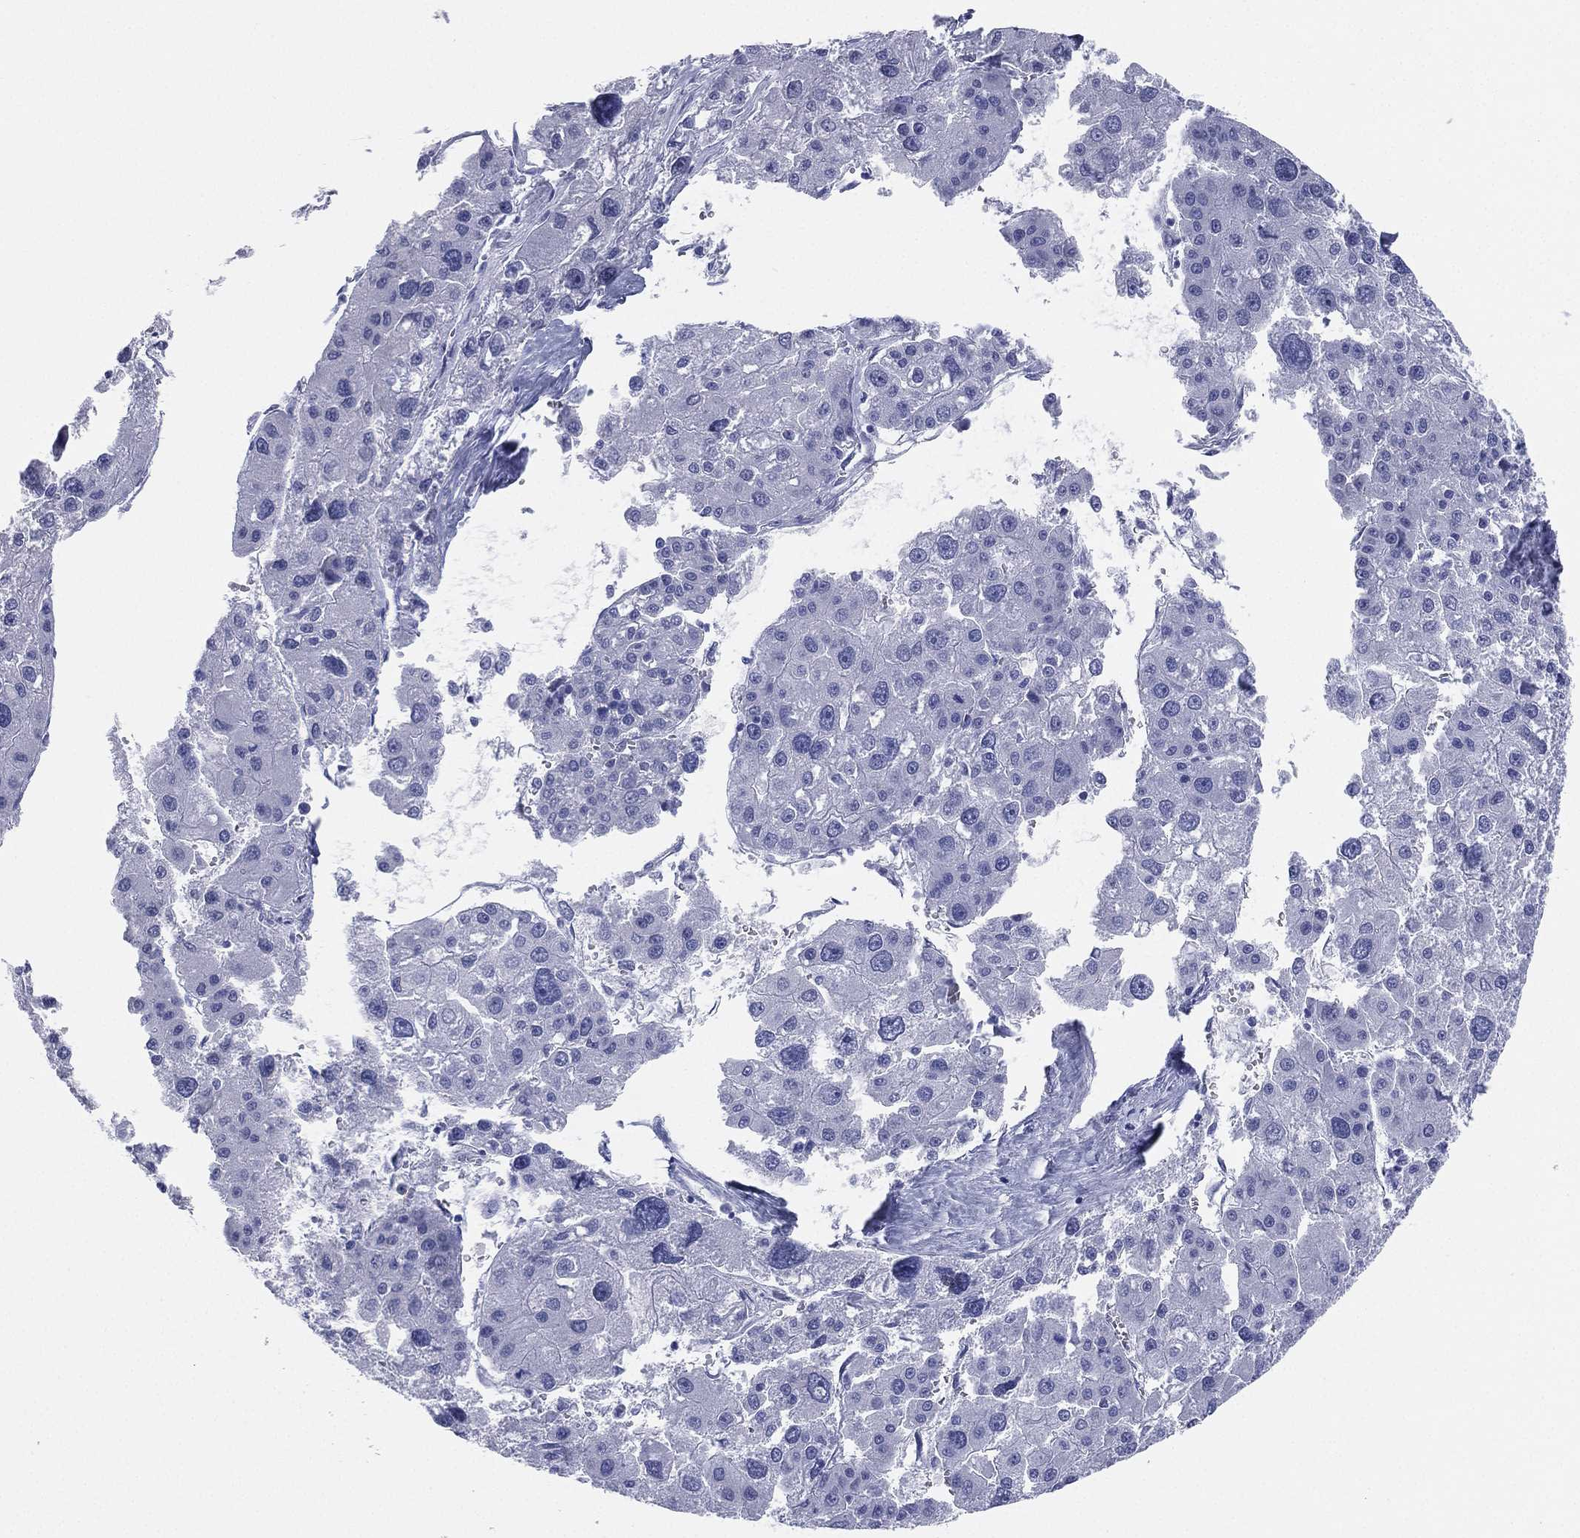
{"staining": {"intensity": "negative", "quantity": "none", "location": "none"}, "tissue": "liver cancer", "cell_type": "Tumor cells", "image_type": "cancer", "snomed": [{"axis": "morphology", "description": "Carcinoma, Hepatocellular, NOS"}, {"axis": "topography", "description": "Liver"}], "caption": "High magnification brightfield microscopy of liver cancer (hepatocellular carcinoma) stained with DAB (3,3'-diaminobenzidine) (brown) and counterstained with hematoxylin (blue): tumor cells show no significant staining.", "gene": "CD79A", "patient": {"sex": "male", "age": 73}}